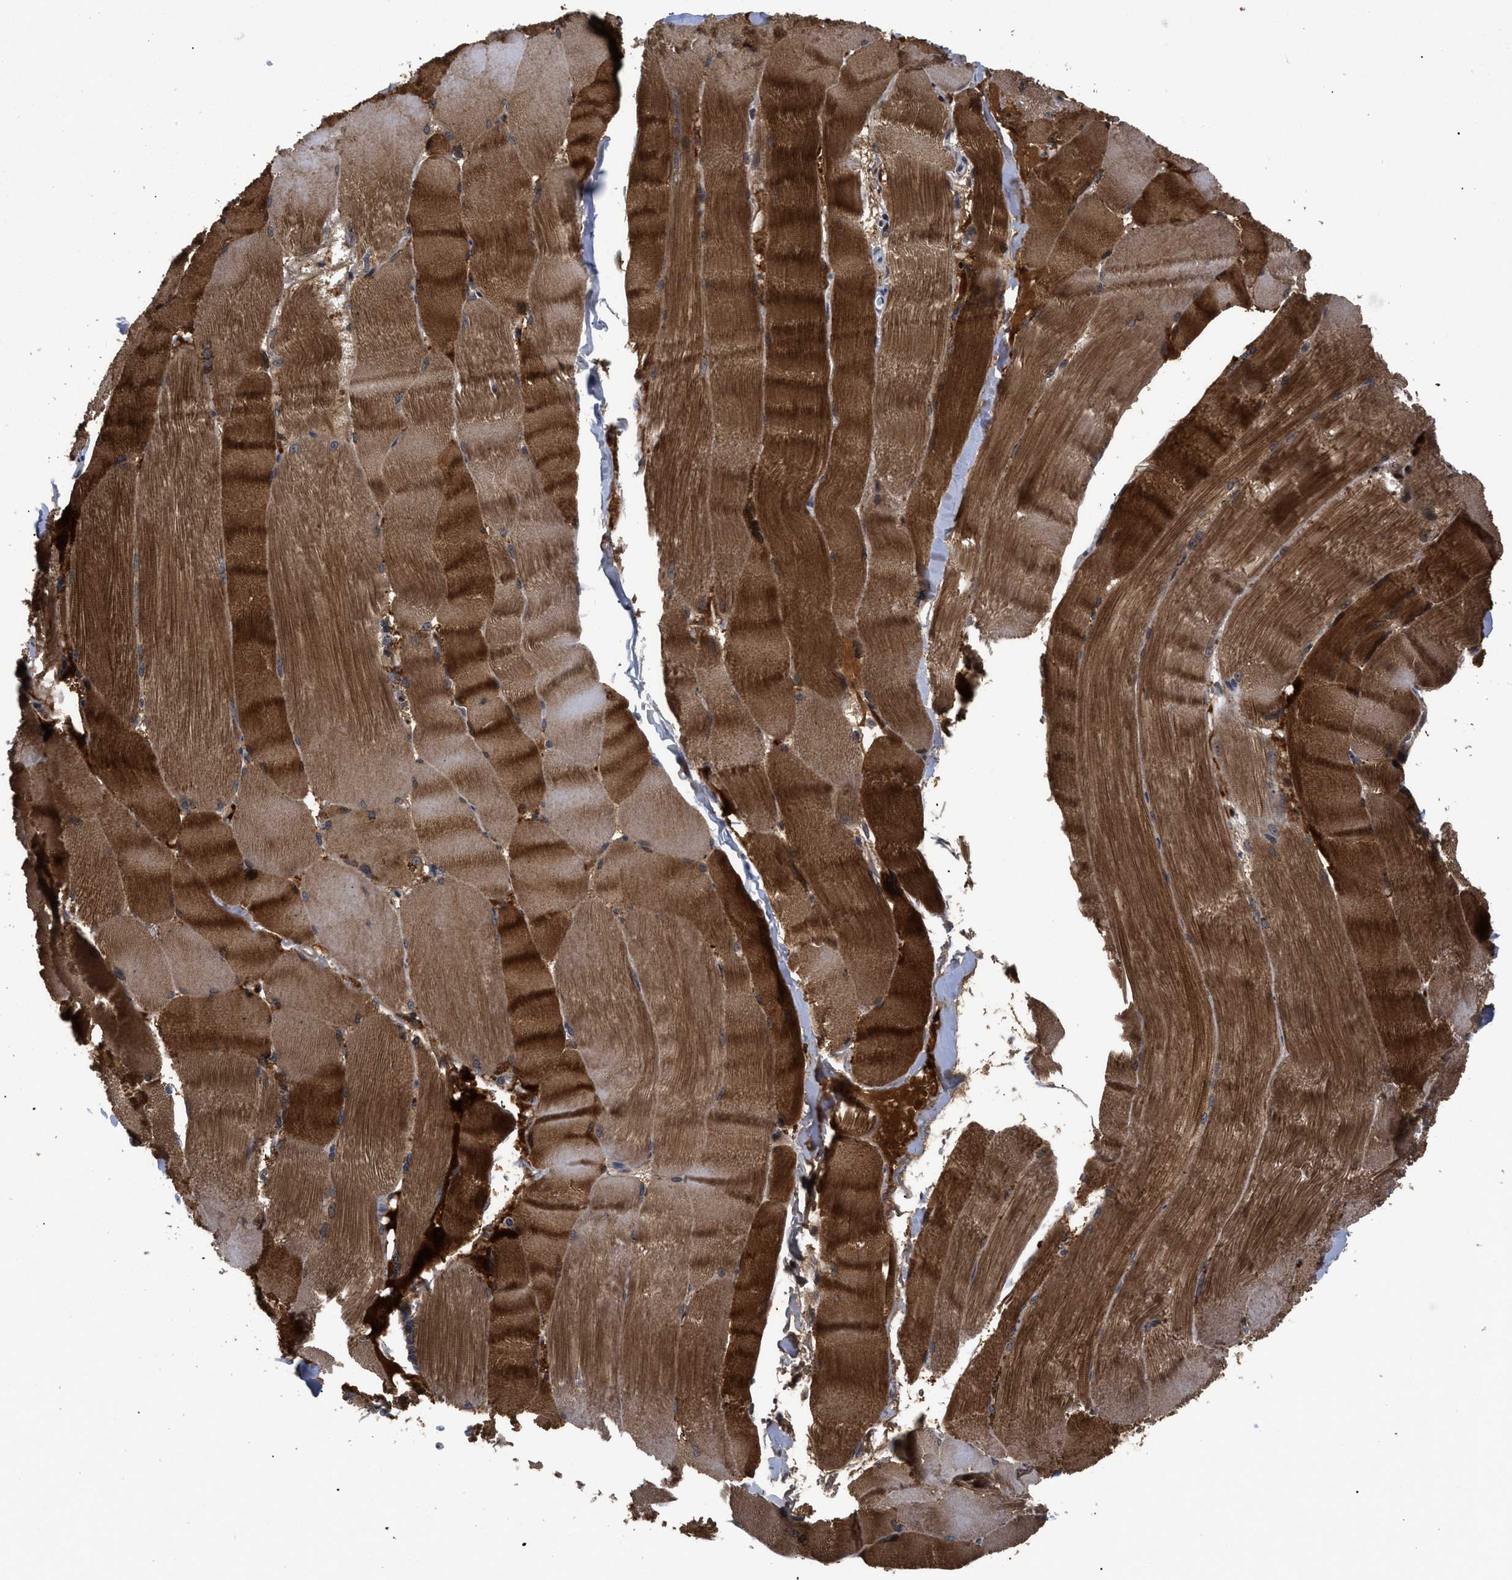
{"staining": {"intensity": "strong", "quantity": ">75%", "location": "cytoplasmic/membranous"}, "tissue": "skeletal muscle", "cell_type": "Myocytes", "image_type": "normal", "snomed": [{"axis": "morphology", "description": "Normal tissue, NOS"}, {"axis": "topography", "description": "Skin"}, {"axis": "topography", "description": "Skeletal muscle"}], "caption": "Protein analysis of normal skeletal muscle demonstrates strong cytoplasmic/membranous staining in approximately >75% of myocytes. (DAB IHC with brightfield microscopy, high magnification).", "gene": "FAM200A", "patient": {"sex": "male", "age": 83}}